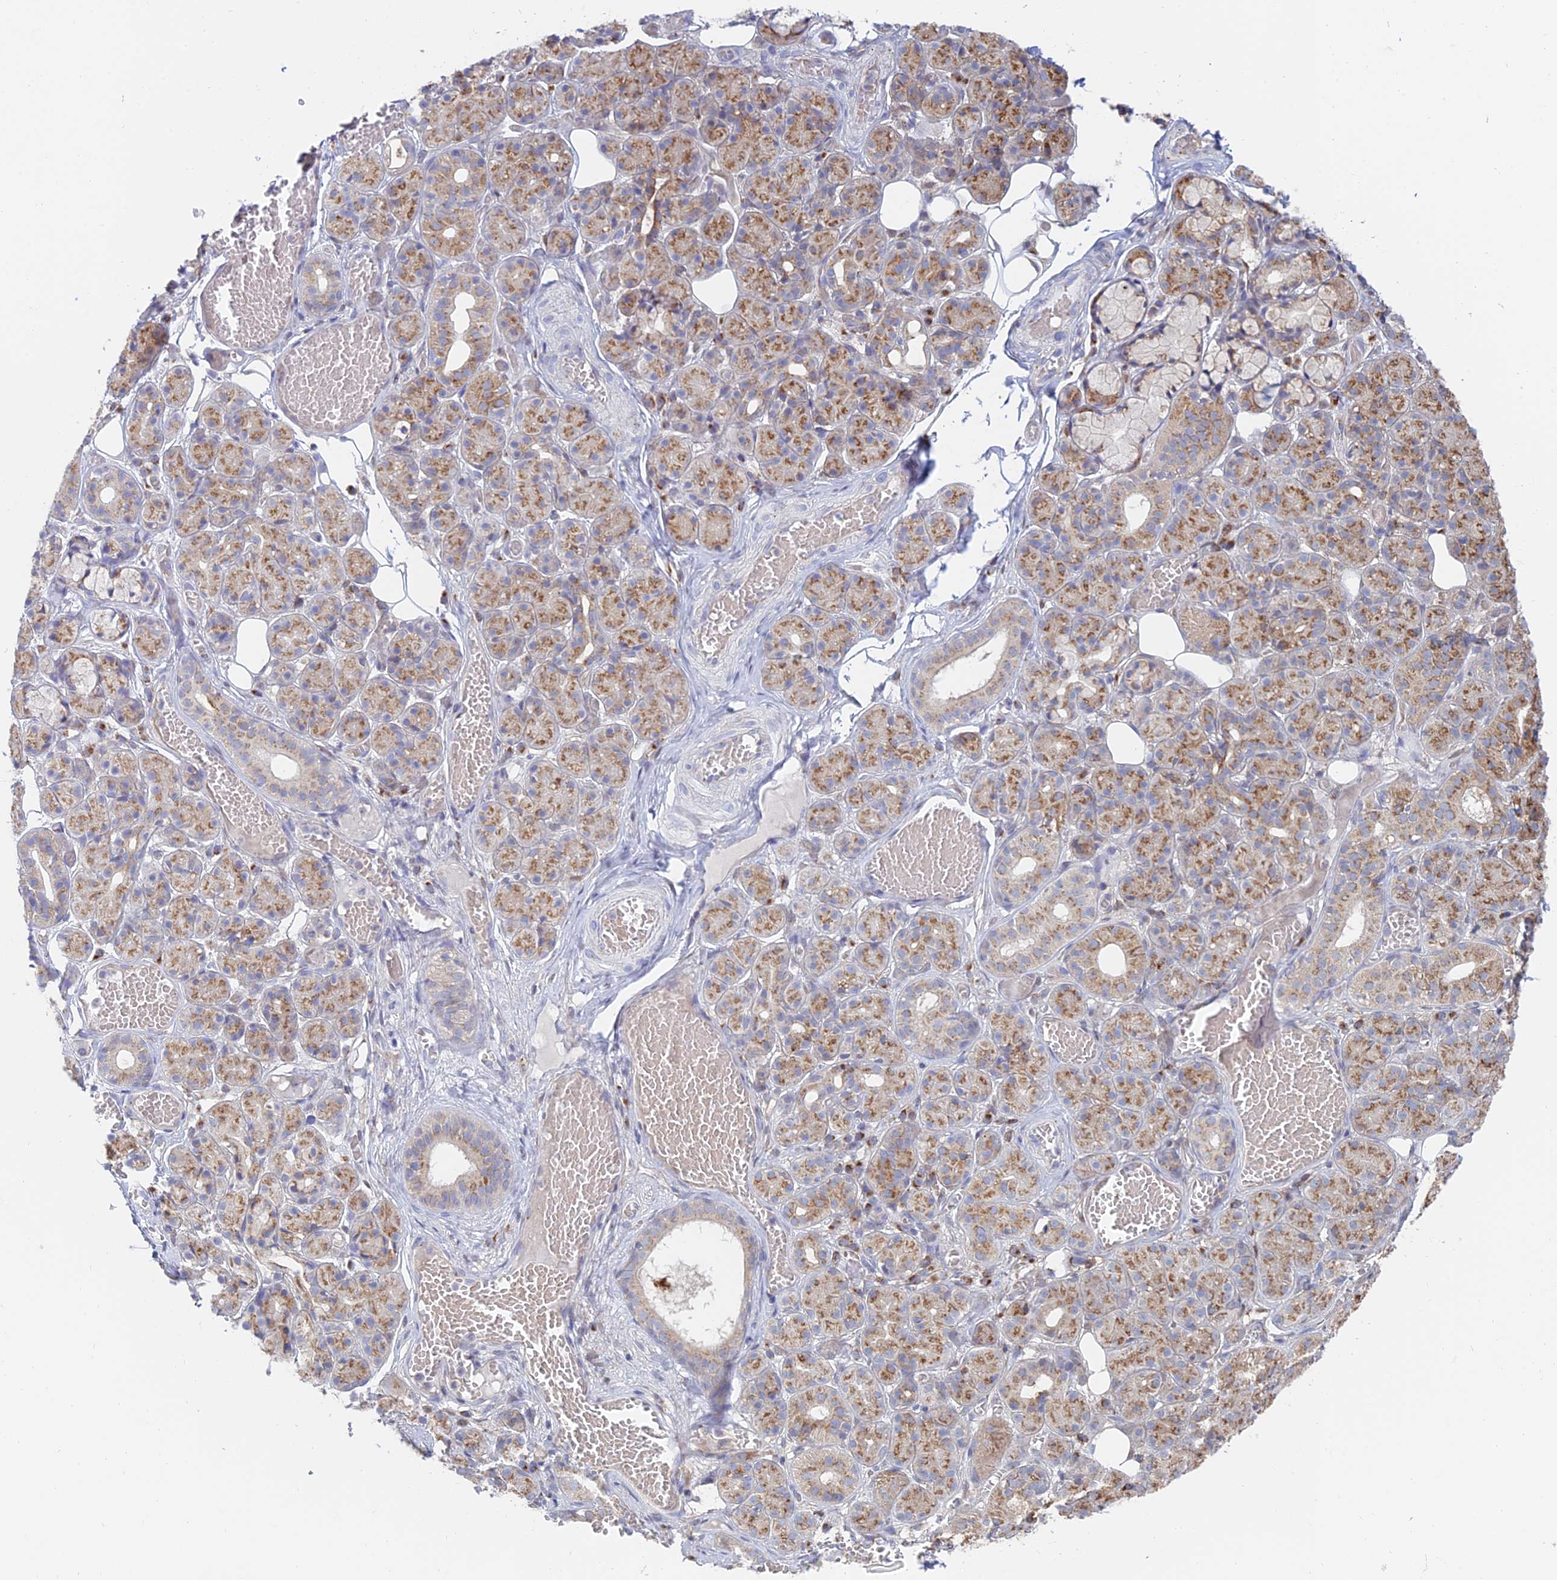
{"staining": {"intensity": "moderate", "quantity": ">75%", "location": "cytoplasmic/membranous"}, "tissue": "salivary gland", "cell_type": "Glandular cells", "image_type": "normal", "snomed": [{"axis": "morphology", "description": "Normal tissue, NOS"}, {"axis": "topography", "description": "Salivary gland"}], "caption": "Immunohistochemical staining of unremarkable salivary gland shows >75% levels of moderate cytoplasmic/membranous protein staining in about >75% of glandular cells.", "gene": "ENSG00000267561", "patient": {"sex": "male", "age": 63}}